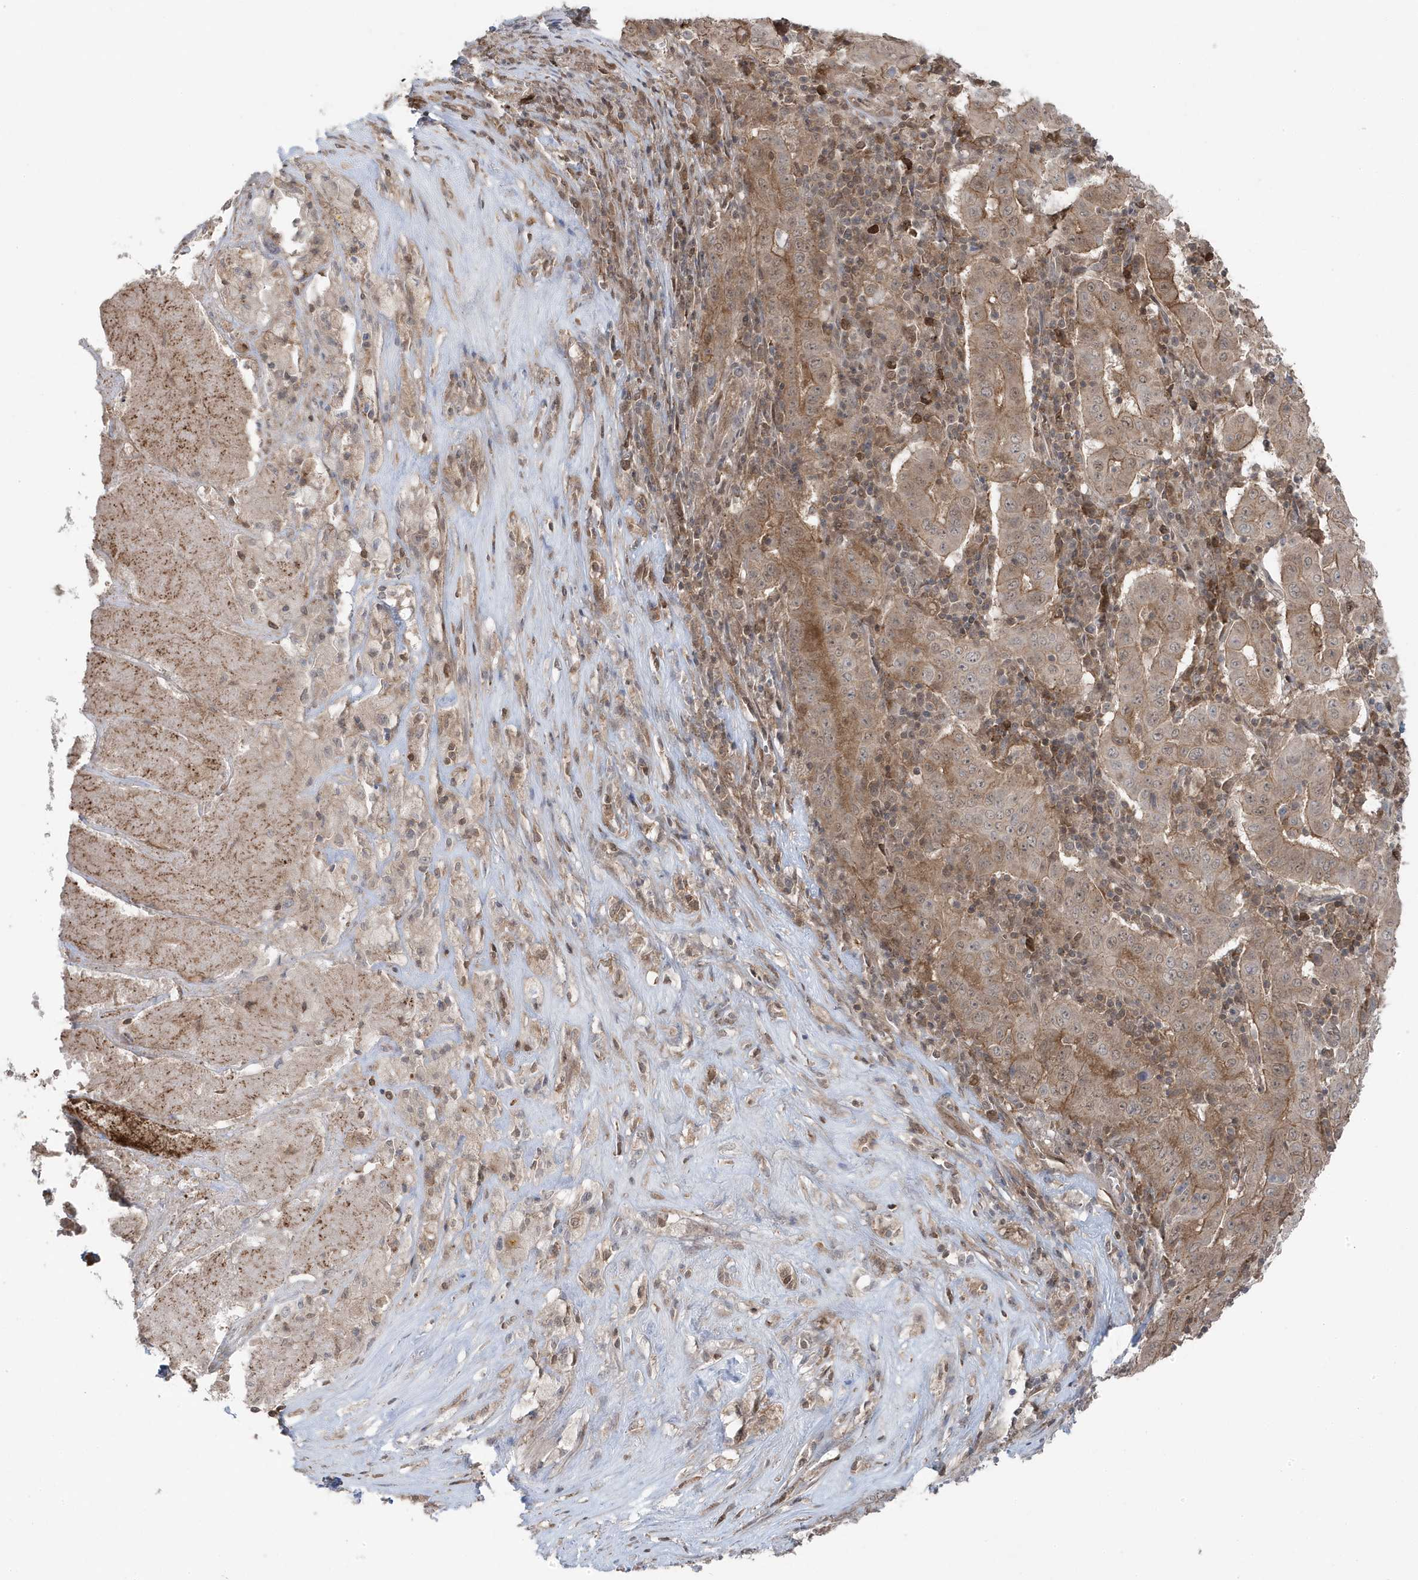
{"staining": {"intensity": "moderate", "quantity": "<25%", "location": "cytoplasmic/membranous"}, "tissue": "pancreatic cancer", "cell_type": "Tumor cells", "image_type": "cancer", "snomed": [{"axis": "morphology", "description": "Adenocarcinoma, NOS"}, {"axis": "topography", "description": "Pancreas"}], "caption": "Moderate cytoplasmic/membranous expression for a protein is identified in about <25% of tumor cells of pancreatic cancer using immunohistochemistry (IHC).", "gene": "MAPK1IP1L", "patient": {"sex": "male", "age": 63}}